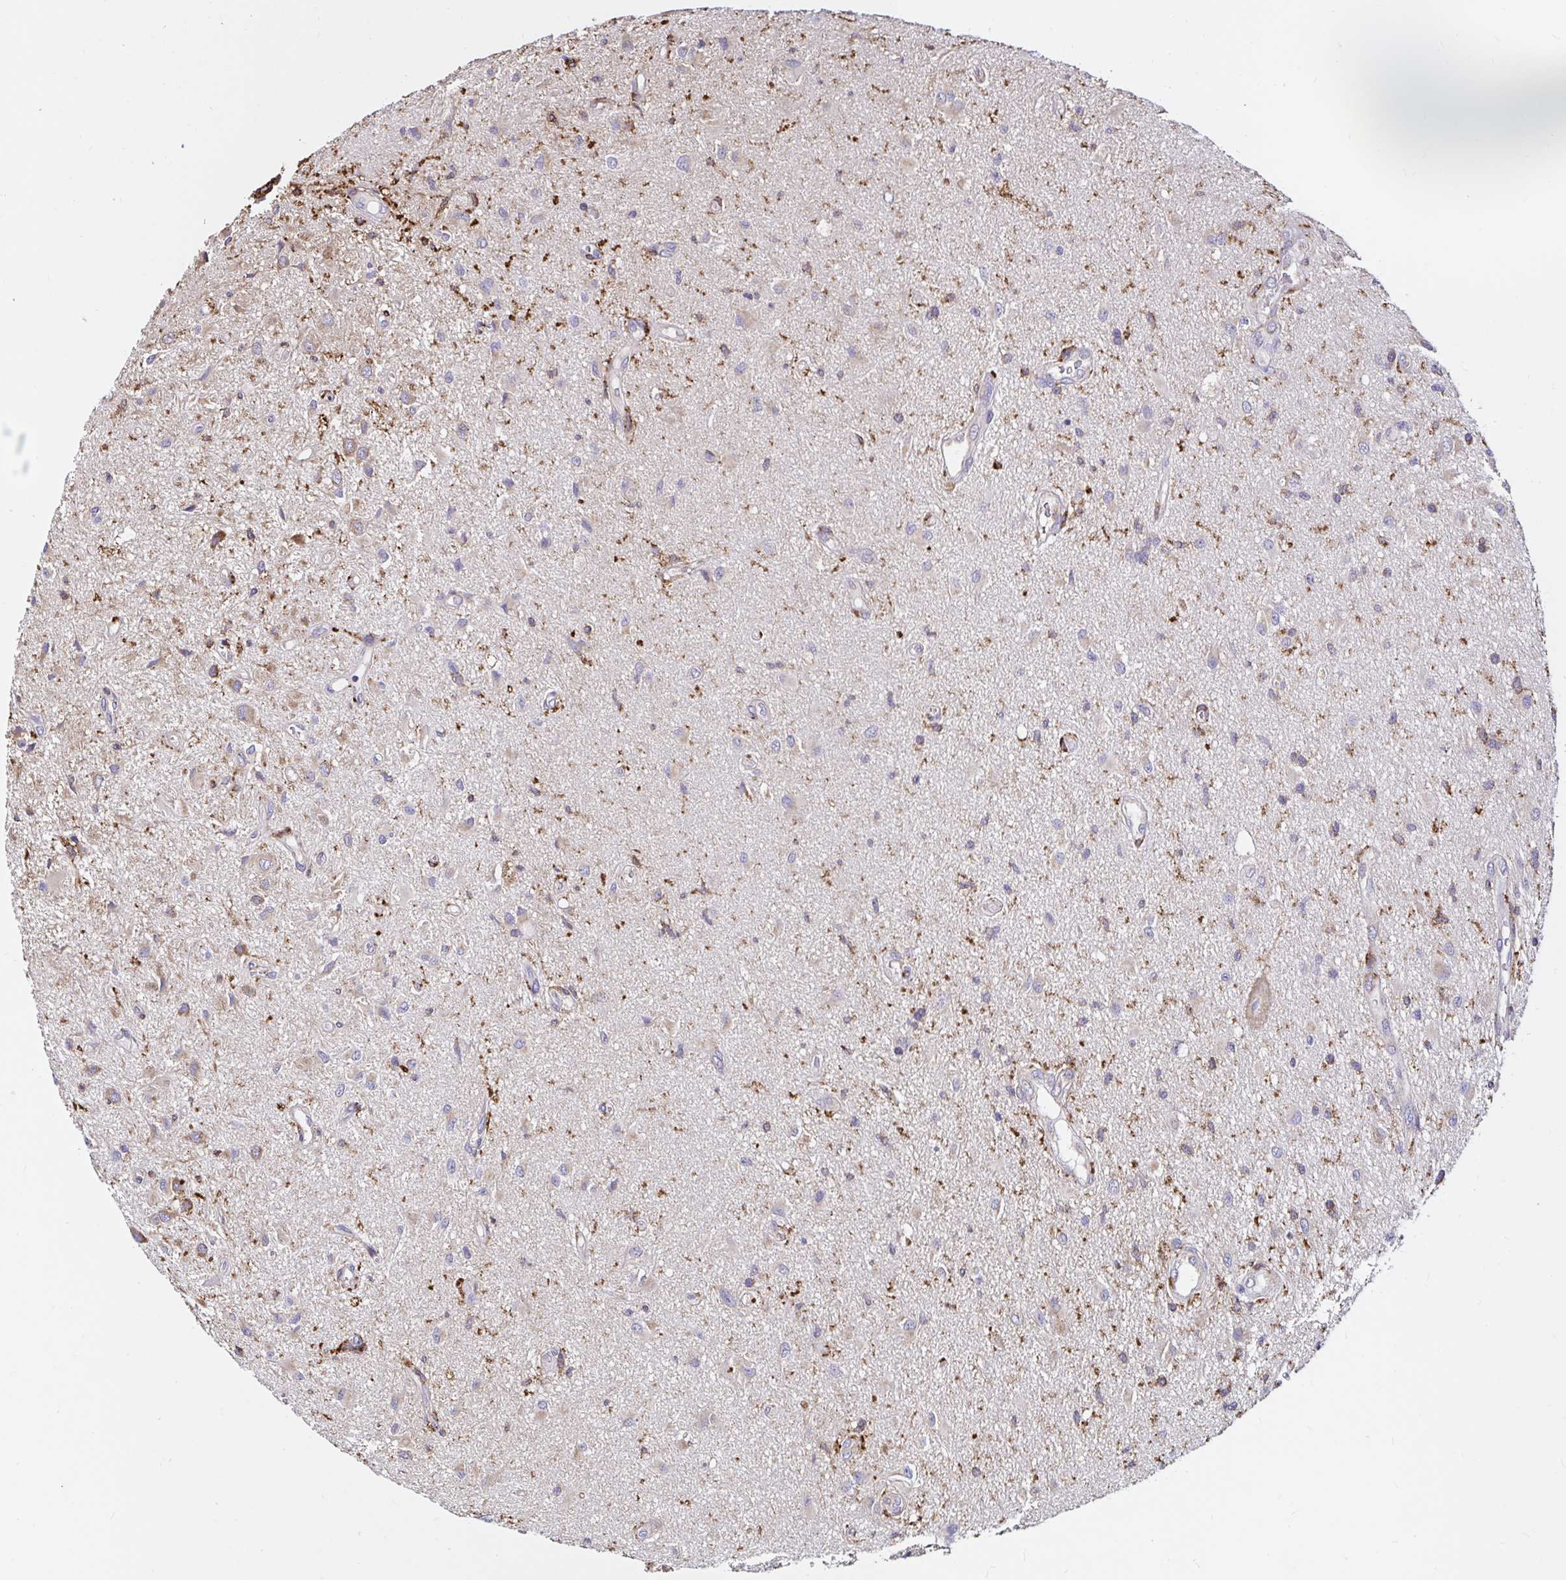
{"staining": {"intensity": "moderate", "quantity": "<25%", "location": "cytoplasmic/membranous"}, "tissue": "glioma", "cell_type": "Tumor cells", "image_type": "cancer", "snomed": [{"axis": "morphology", "description": "Glioma, malignant, High grade"}, {"axis": "topography", "description": "Brain"}], "caption": "Brown immunohistochemical staining in glioma reveals moderate cytoplasmic/membranous positivity in about <25% of tumor cells.", "gene": "MSR1", "patient": {"sex": "male", "age": 67}}